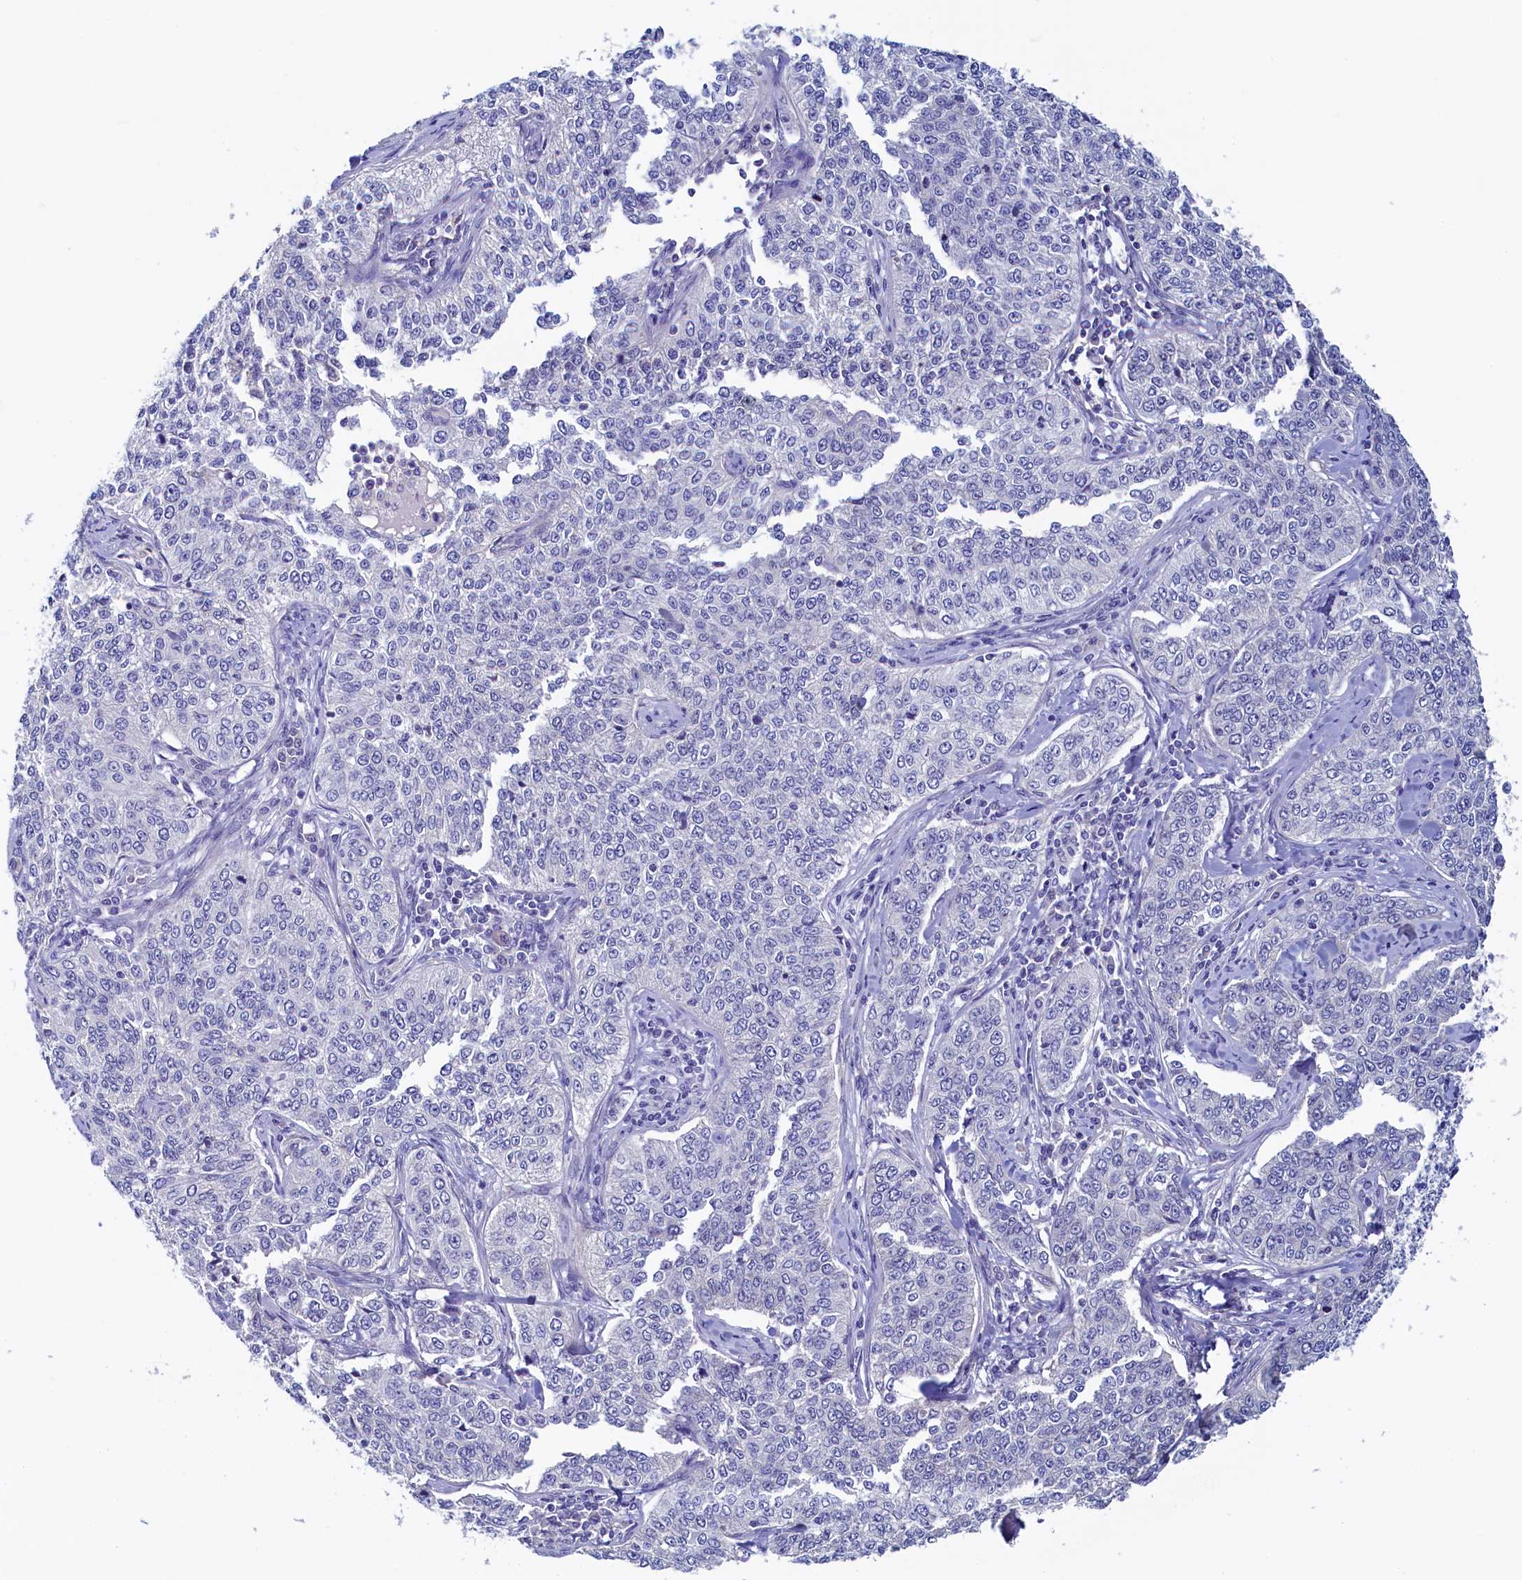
{"staining": {"intensity": "negative", "quantity": "none", "location": "none"}, "tissue": "cervical cancer", "cell_type": "Tumor cells", "image_type": "cancer", "snomed": [{"axis": "morphology", "description": "Squamous cell carcinoma, NOS"}, {"axis": "topography", "description": "Cervix"}], "caption": "Immunohistochemical staining of cervical cancer reveals no significant expression in tumor cells. (DAB immunohistochemistry (IHC) visualized using brightfield microscopy, high magnification).", "gene": "DTD1", "patient": {"sex": "female", "age": 35}}